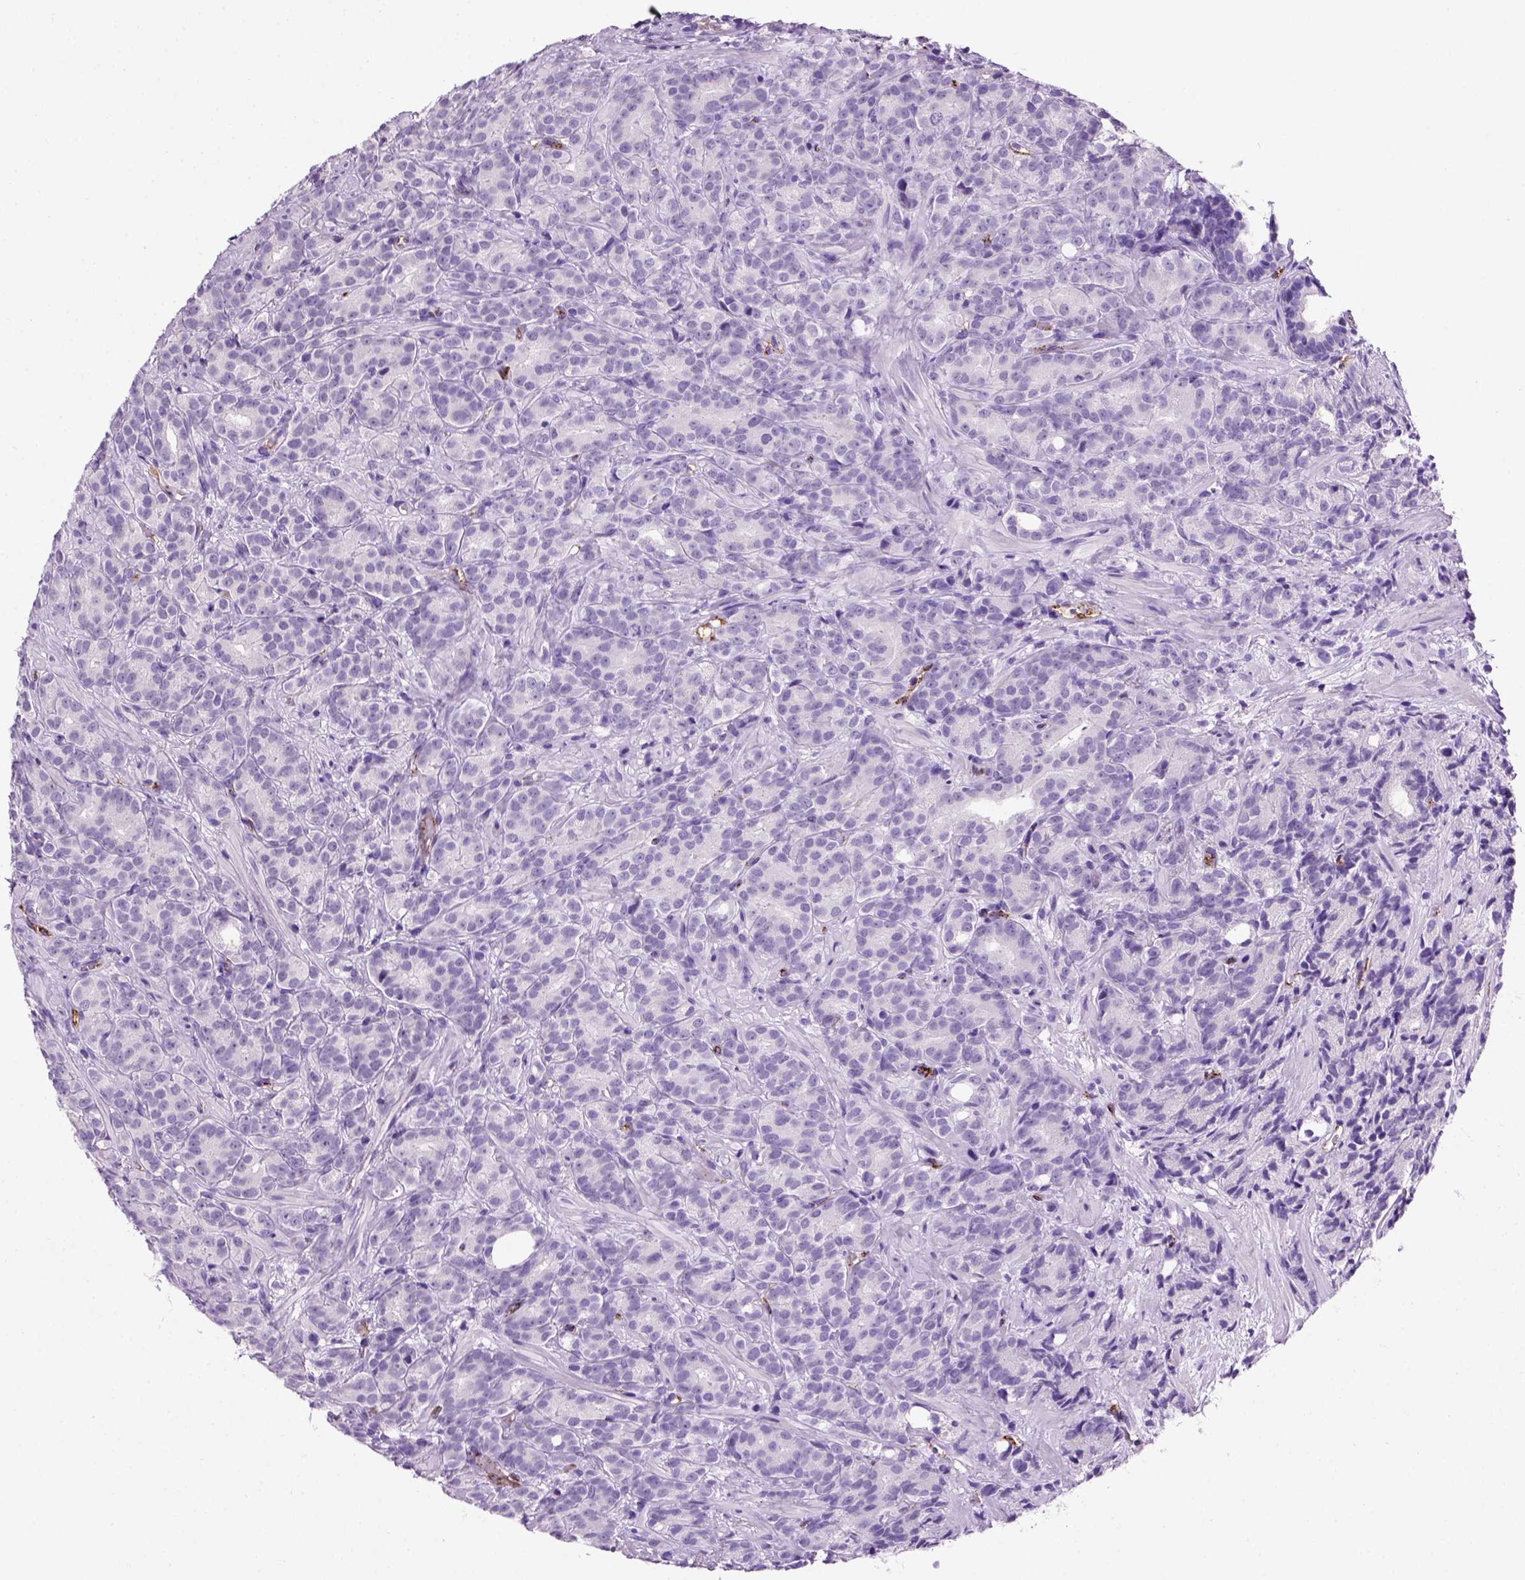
{"staining": {"intensity": "negative", "quantity": "none", "location": "none"}, "tissue": "prostate cancer", "cell_type": "Tumor cells", "image_type": "cancer", "snomed": [{"axis": "morphology", "description": "Adenocarcinoma, High grade"}, {"axis": "topography", "description": "Prostate"}], "caption": "Immunohistochemistry of prostate cancer (high-grade adenocarcinoma) reveals no positivity in tumor cells.", "gene": "VWF", "patient": {"sex": "male", "age": 90}}